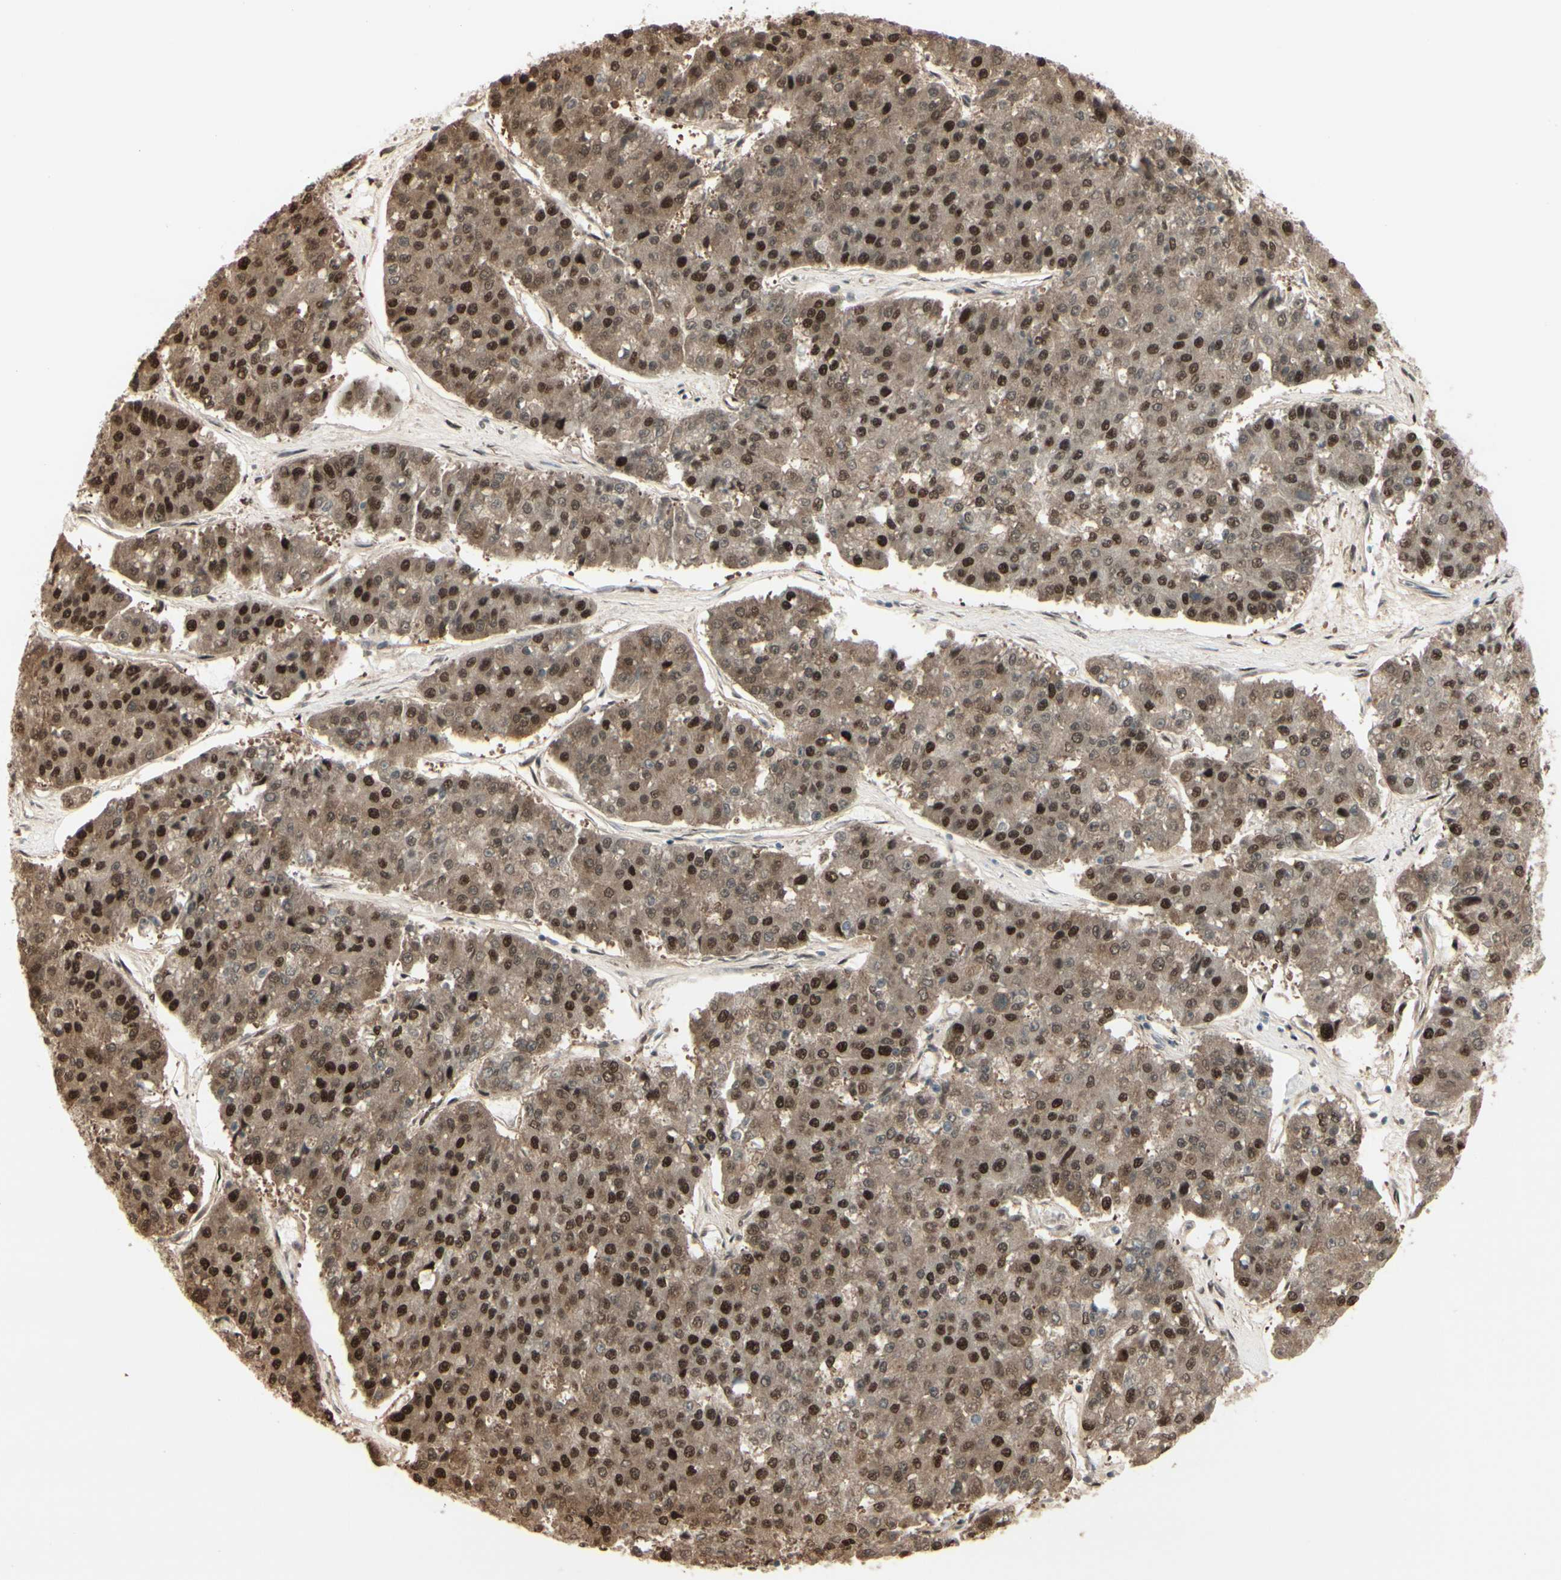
{"staining": {"intensity": "strong", "quantity": ">75%", "location": "cytoplasmic/membranous,nuclear"}, "tissue": "pancreatic cancer", "cell_type": "Tumor cells", "image_type": "cancer", "snomed": [{"axis": "morphology", "description": "Adenocarcinoma, NOS"}, {"axis": "topography", "description": "Pancreas"}], "caption": "Brown immunohistochemical staining in pancreatic adenocarcinoma reveals strong cytoplasmic/membranous and nuclear expression in about >75% of tumor cells. (DAB (3,3'-diaminobenzidine) = brown stain, brightfield microscopy at high magnification).", "gene": "HSF1", "patient": {"sex": "male", "age": 50}}